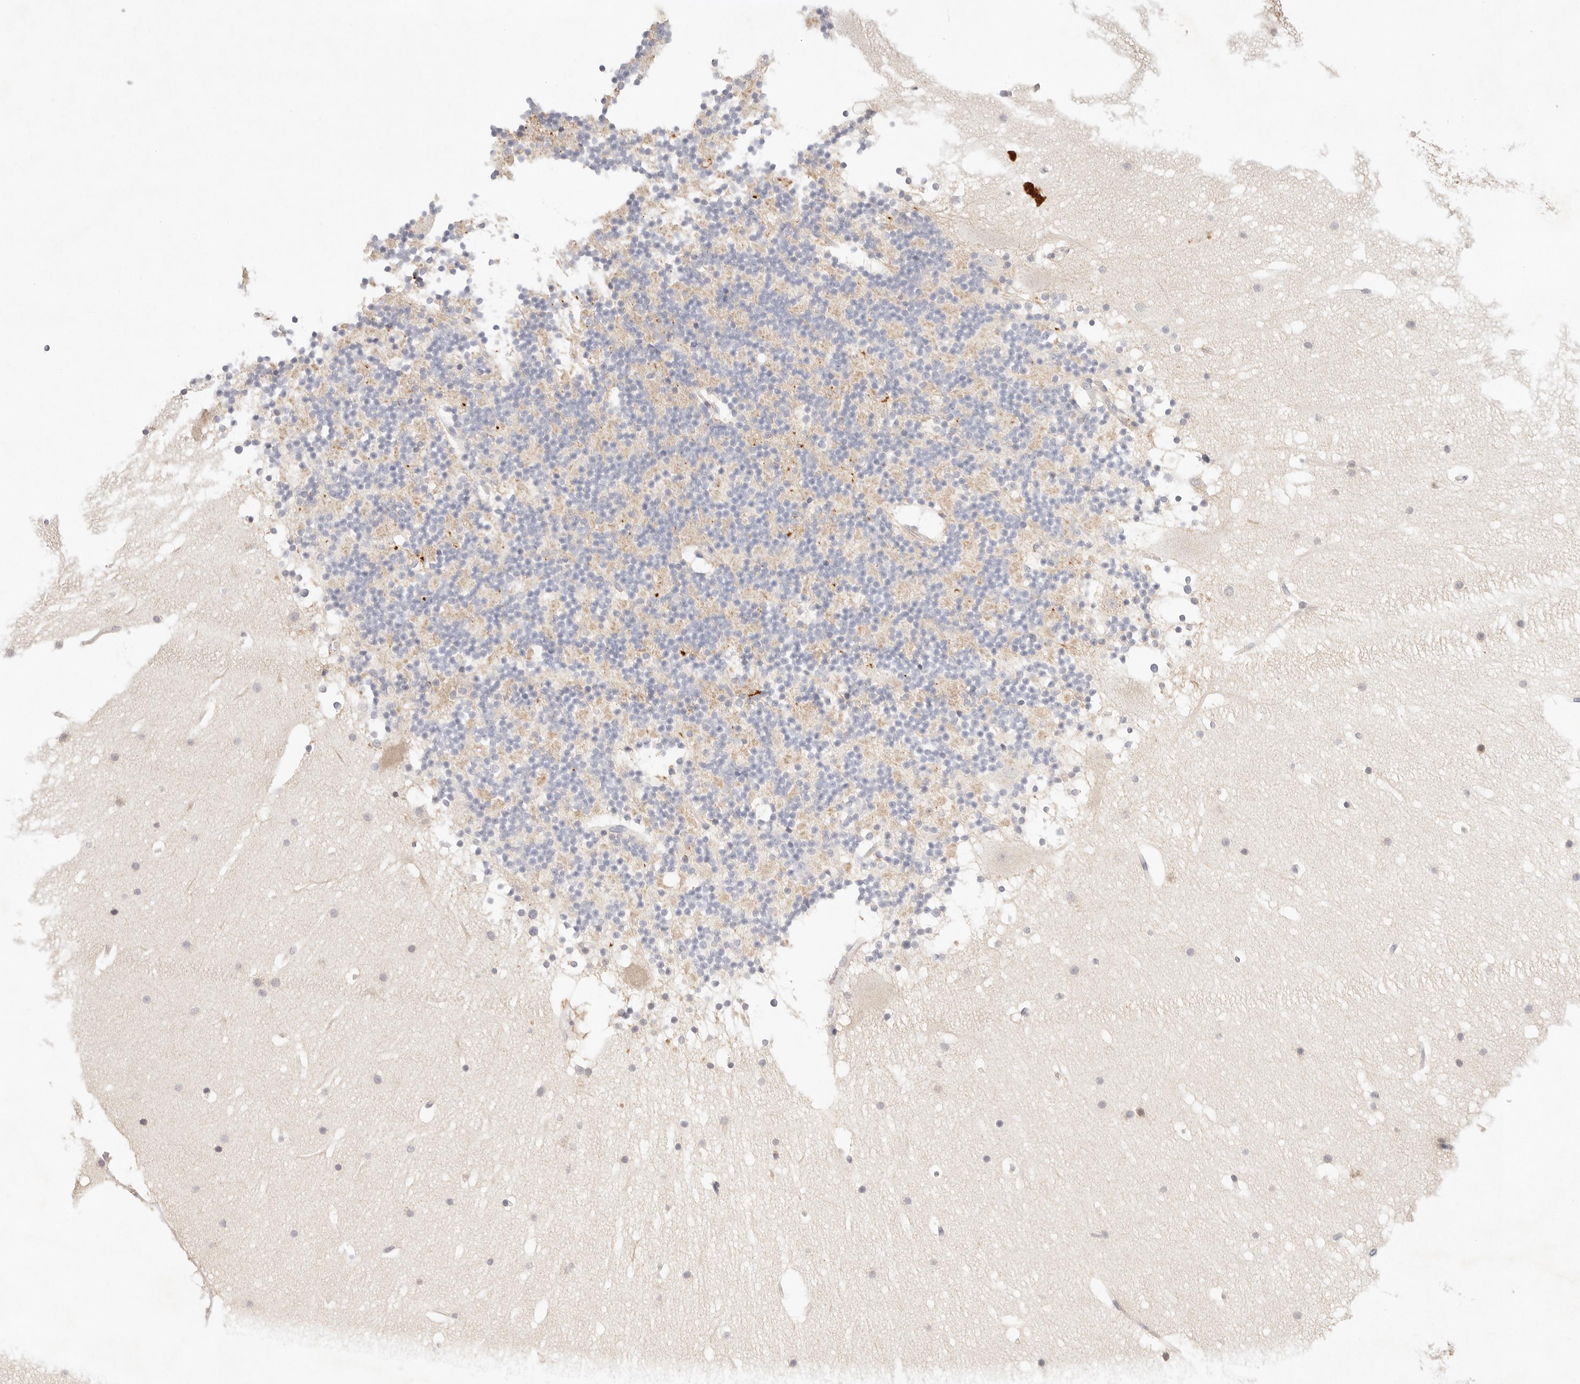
{"staining": {"intensity": "negative", "quantity": "none", "location": "none"}, "tissue": "cerebellum", "cell_type": "Cells in granular layer", "image_type": "normal", "snomed": [{"axis": "morphology", "description": "Normal tissue, NOS"}, {"axis": "topography", "description": "Cerebellum"}], "caption": "A high-resolution histopathology image shows immunohistochemistry staining of normal cerebellum, which reveals no significant positivity in cells in granular layer.", "gene": "SPHK1", "patient": {"sex": "male", "age": 57}}